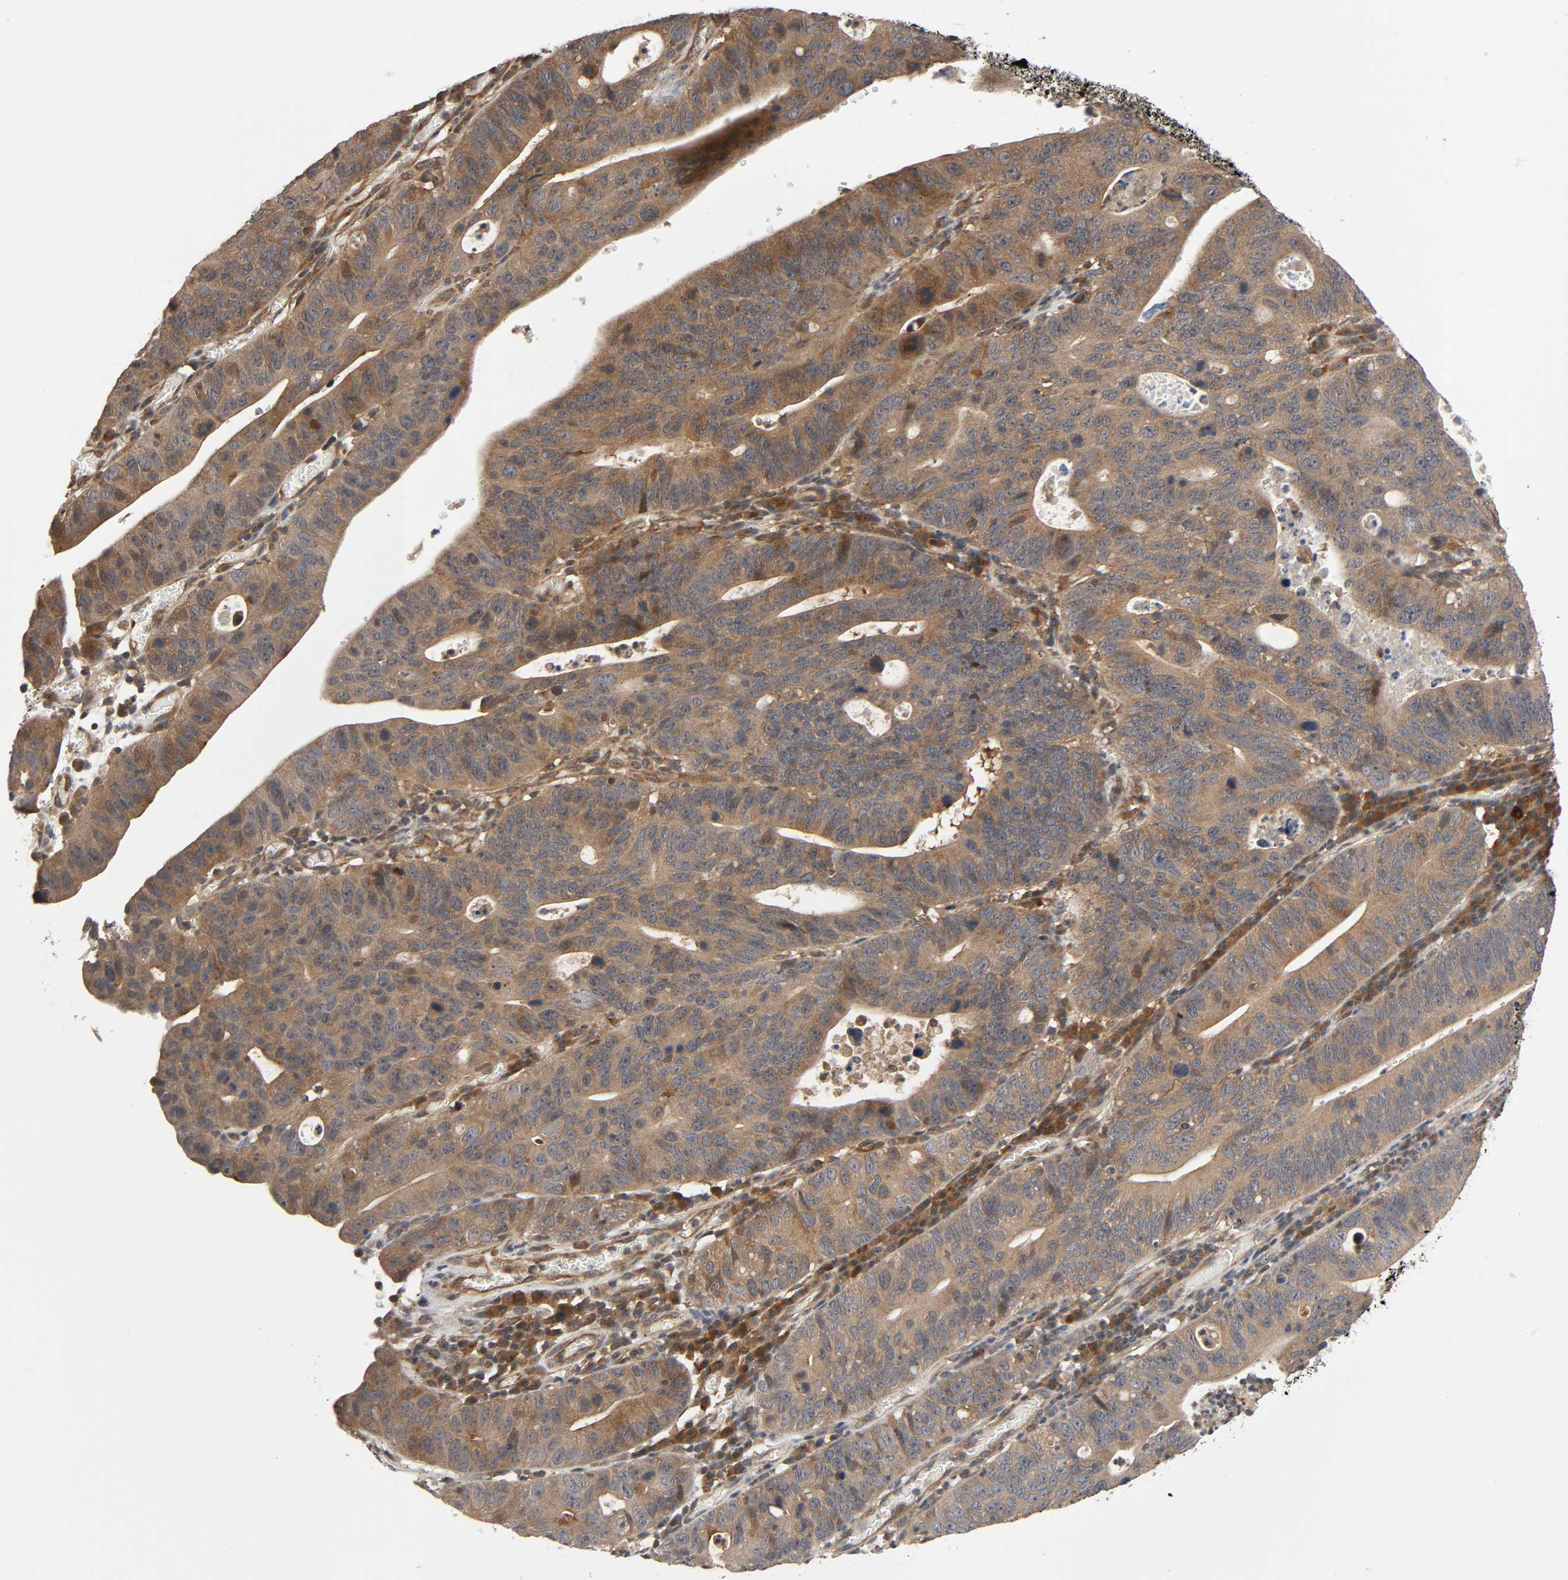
{"staining": {"intensity": "moderate", "quantity": ">75%", "location": "cytoplasmic/membranous"}, "tissue": "stomach cancer", "cell_type": "Tumor cells", "image_type": "cancer", "snomed": [{"axis": "morphology", "description": "Adenocarcinoma, NOS"}, {"axis": "topography", "description": "Stomach"}], "caption": "Tumor cells exhibit moderate cytoplasmic/membranous positivity in approximately >75% of cells in stomach adenocarcinoma.", "gene": "PPP2R1B", "patient": {"sex": "male", "age": 59}}